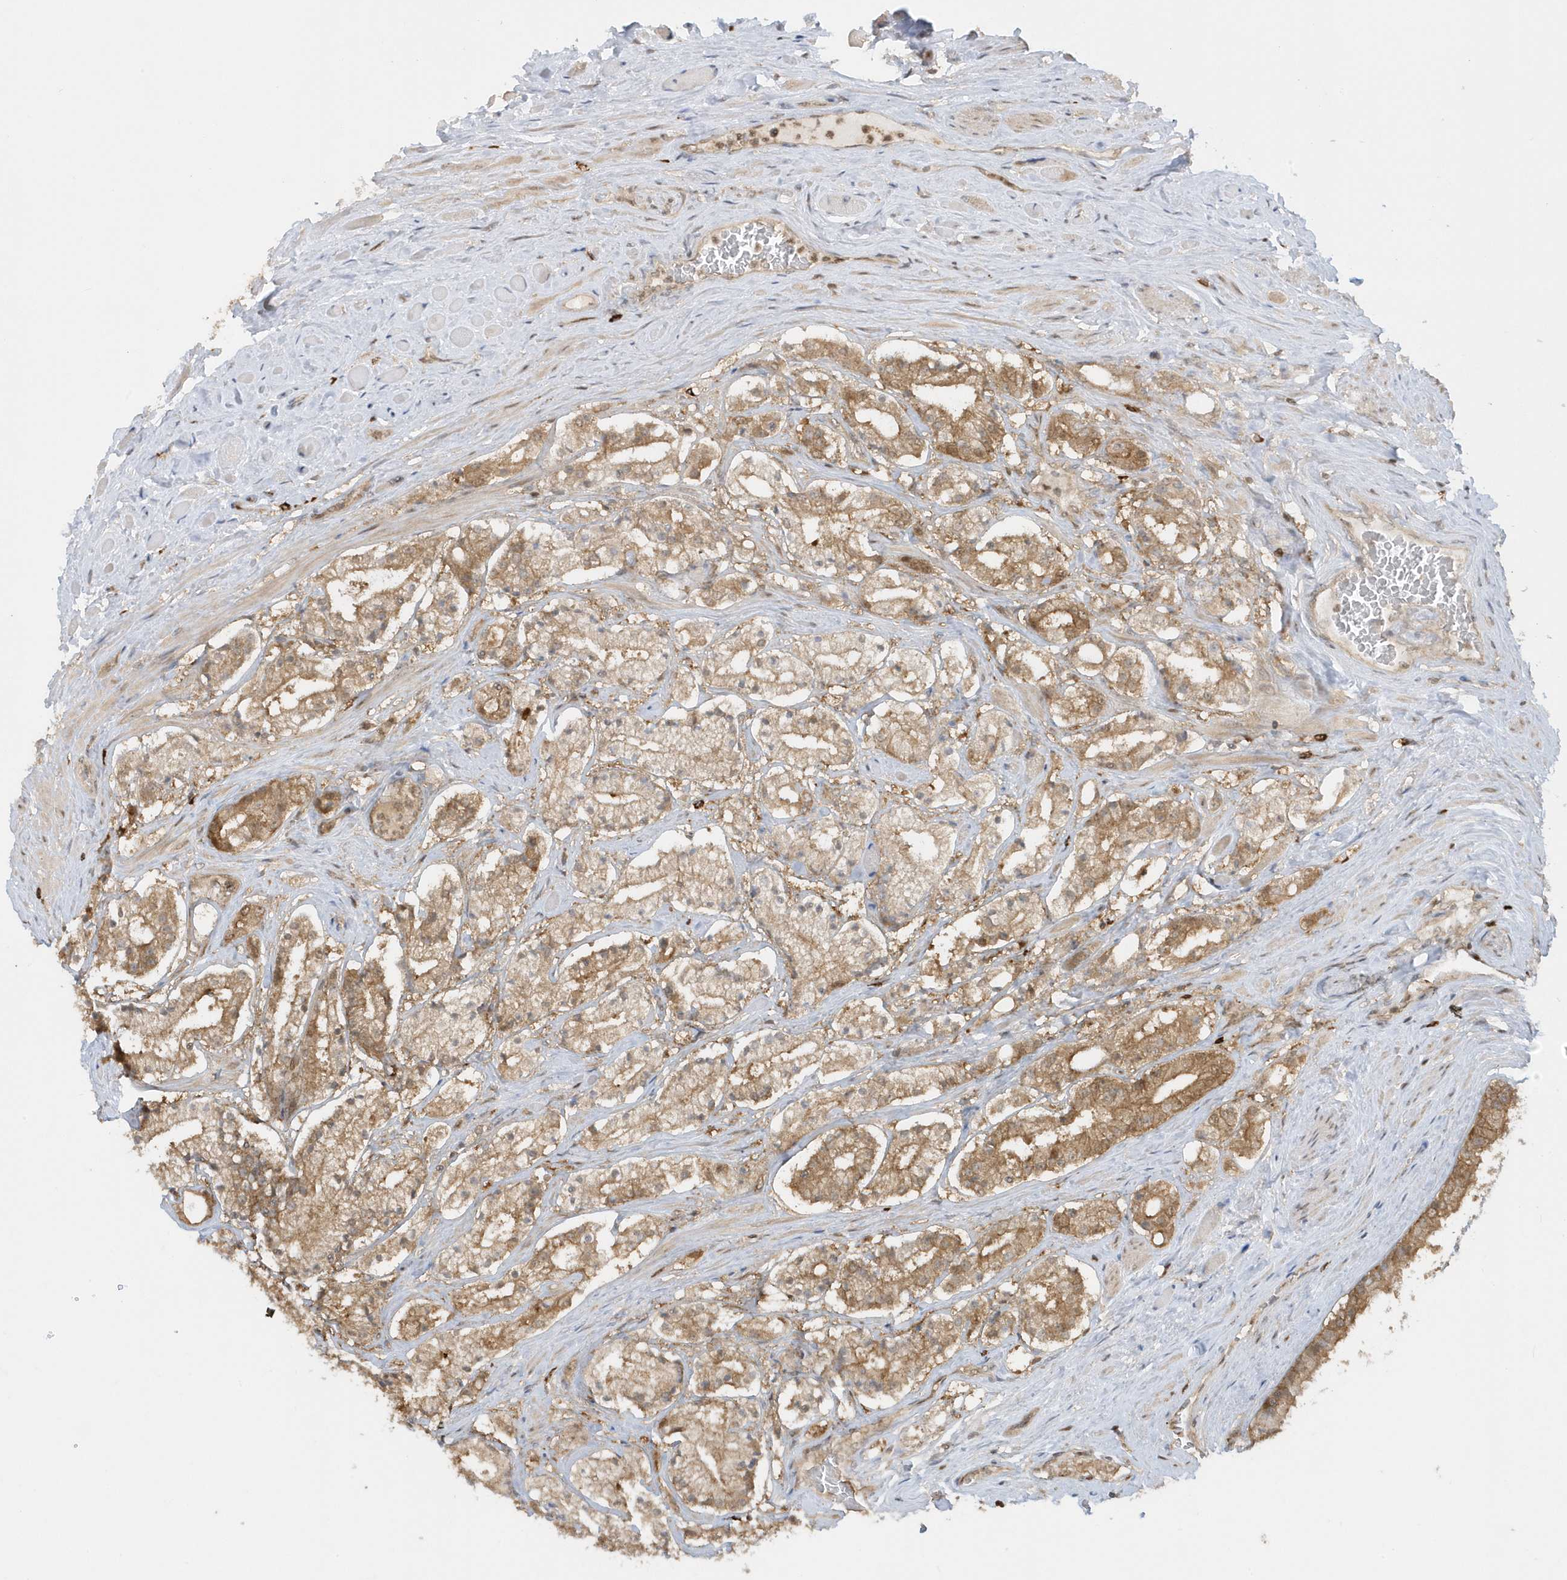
{"staining": {"intensity": "moderate", "quantity": ">75%", "location": "cytoplasmic/membranous"}, "tissue": "prostate cancer", "cell_type": "Tumor cells", "image_type": "cancer", "snomed": [{"axis": "morphology", "description": "Adenocarcinoma, High grade"}, {"axis": "topography", "description": "Prostate"}], "caption": "Brown immunohistochemical staining in prostate cancer (high-grade adenocarcinoma) exhibits moderate cytoplasmic/membranous positivity in approximately >75% of tumor cells. (DAB IHC, brown staining for protein, blue staining for nuclei).", "gene": "PPP1R7", "patient": {"sex": "male", "age": 64}}